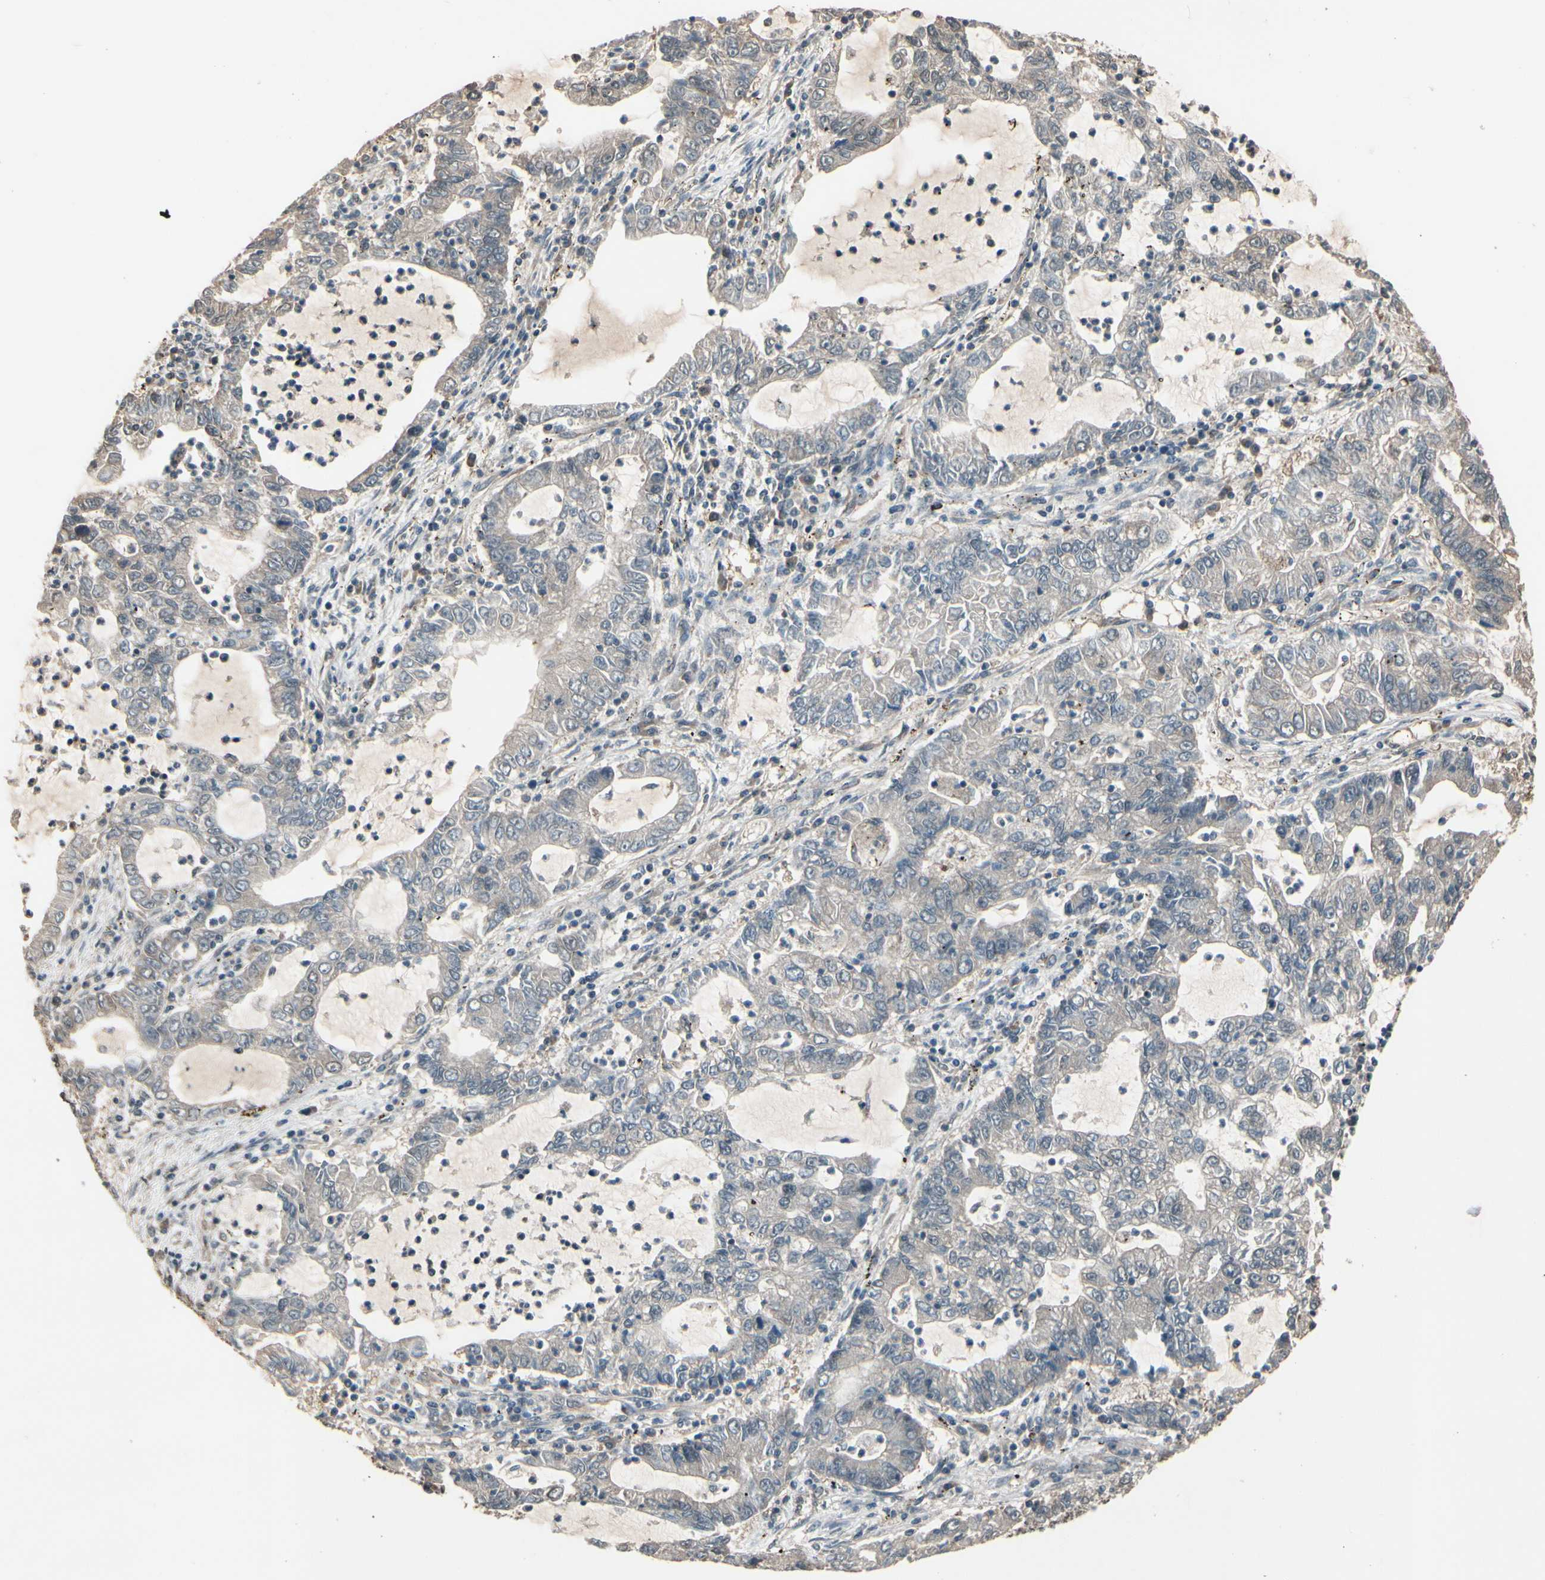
{"staining": {"intensity": "weak", "quantity": "25%-75%", "location": "cytoplasmic/membranous"}, "tissue": "lung cancer", "cell_type": "Tumor cells", "image_type": "cancer", "snomed": [{"axis": "morphology", "description": "Adenocarcinoma, NOS"}, {"axis": "topography", "description": "Lung"}], "caption": "A high-resolution micrograph shows immunohistochemistry staining of lung adenocarcinoma, which exhibits weak cytoplasmic/membranous staining in about 25%-75% of tumor cells.", "gene": "PNPLA7", "patient": {"sex": "female", "age": 51}}